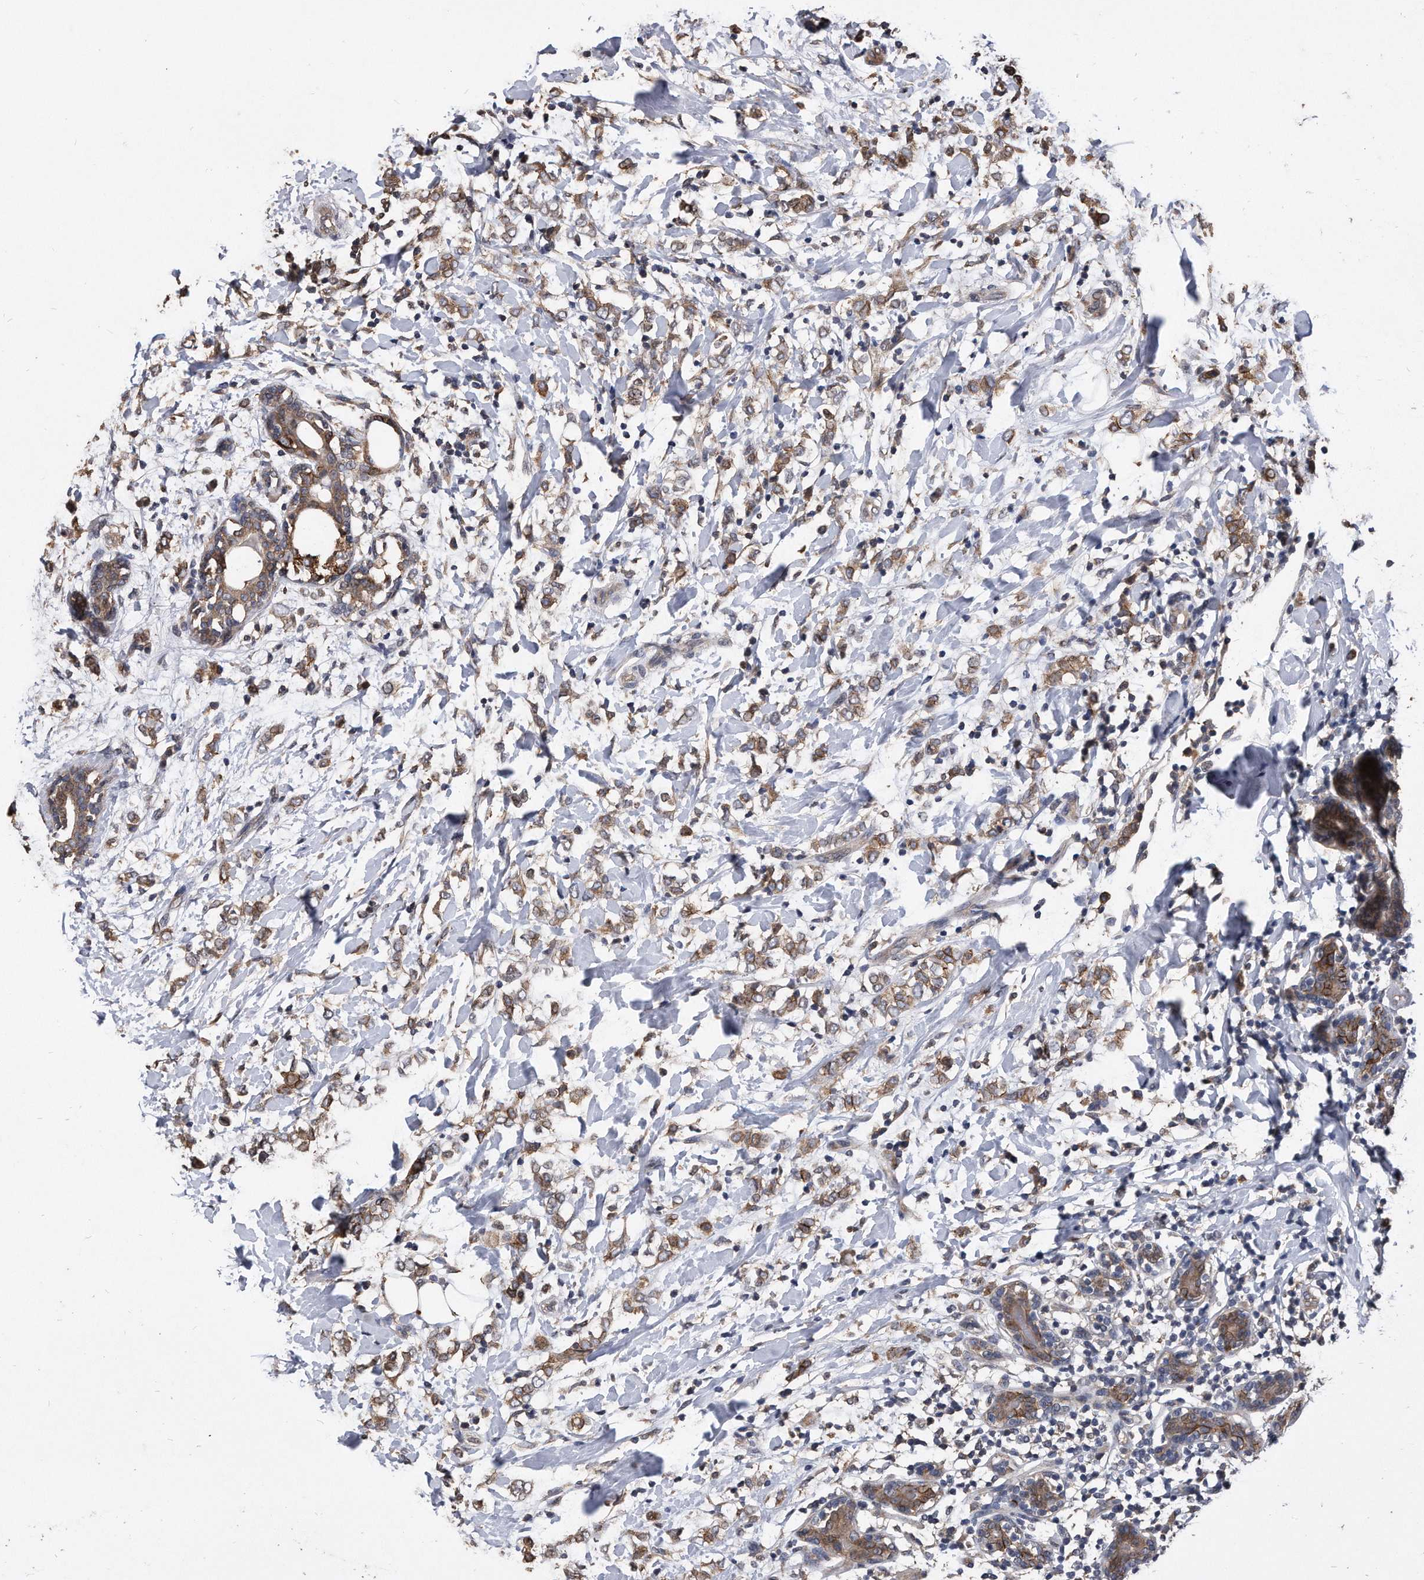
{"staining": {"intensity": "moderate", "quantity": ">75%", "location": "cytoplasmic/membranous"}, "tissue": "breast cancer", "cell_type": "Tumor cells", "image_type": "cancer", "snomed": [{"axis": "morphology", "description": "Normal tissue, NOS"}, {"axis": "morphology", "description": "Lobular carcinoma"}, {"axis": "topography", "description": "Breast"}], "caption": "A brown stain highlights moderate cytoplasmic/membranous expression of a protein in human breast cancer (lobular carcinoma) tumor cells.", "gene": "IL20RA", "patient": {"sex": "female", "age": 47}}